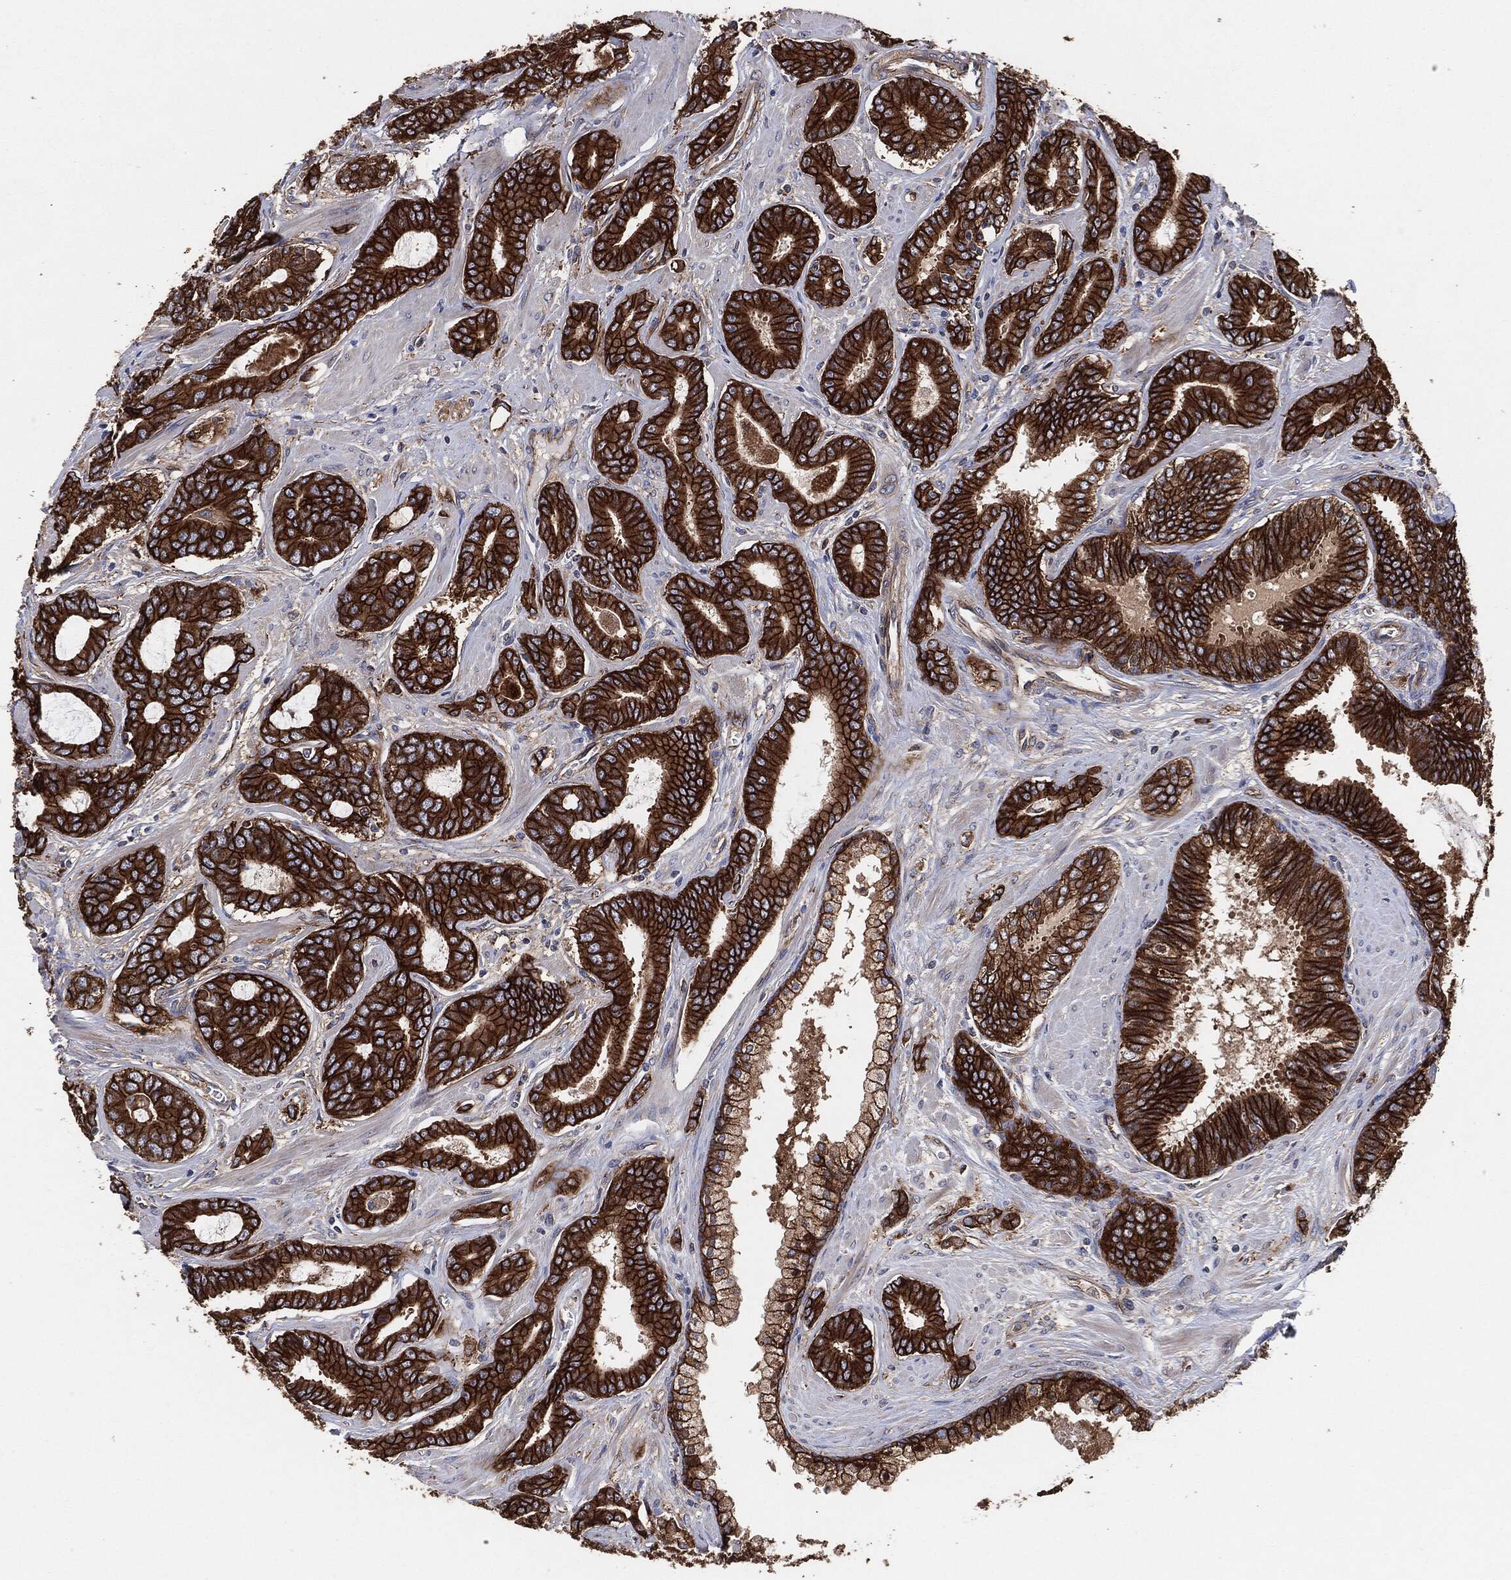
{"staining": {"intensity": "strong", "quantity": ">75%", "location": "cytoplasmic/membranous"}, "tissue": "prostate cancer", "cell_type": "Tumor cells", "image_type": "cancer", "snomed": [{"axis": "morphology", "description": "Adenocarcinoma, NOS"}, {"axis": "topography", "description": "Prostate"}], "caption": "Immunohistochemistry (IHC) photomicrograph of neoplastic tissue: prostate adenocarcinoma stained using IHC displays high levels of strong protein expression localized specifically in the cytoplasmic/membranous of tumor cells, appearing as a cytoplasmic/membranous brown color.", "gene": "CTNNA1", "patient": {"sex": "male", "age": 55}}